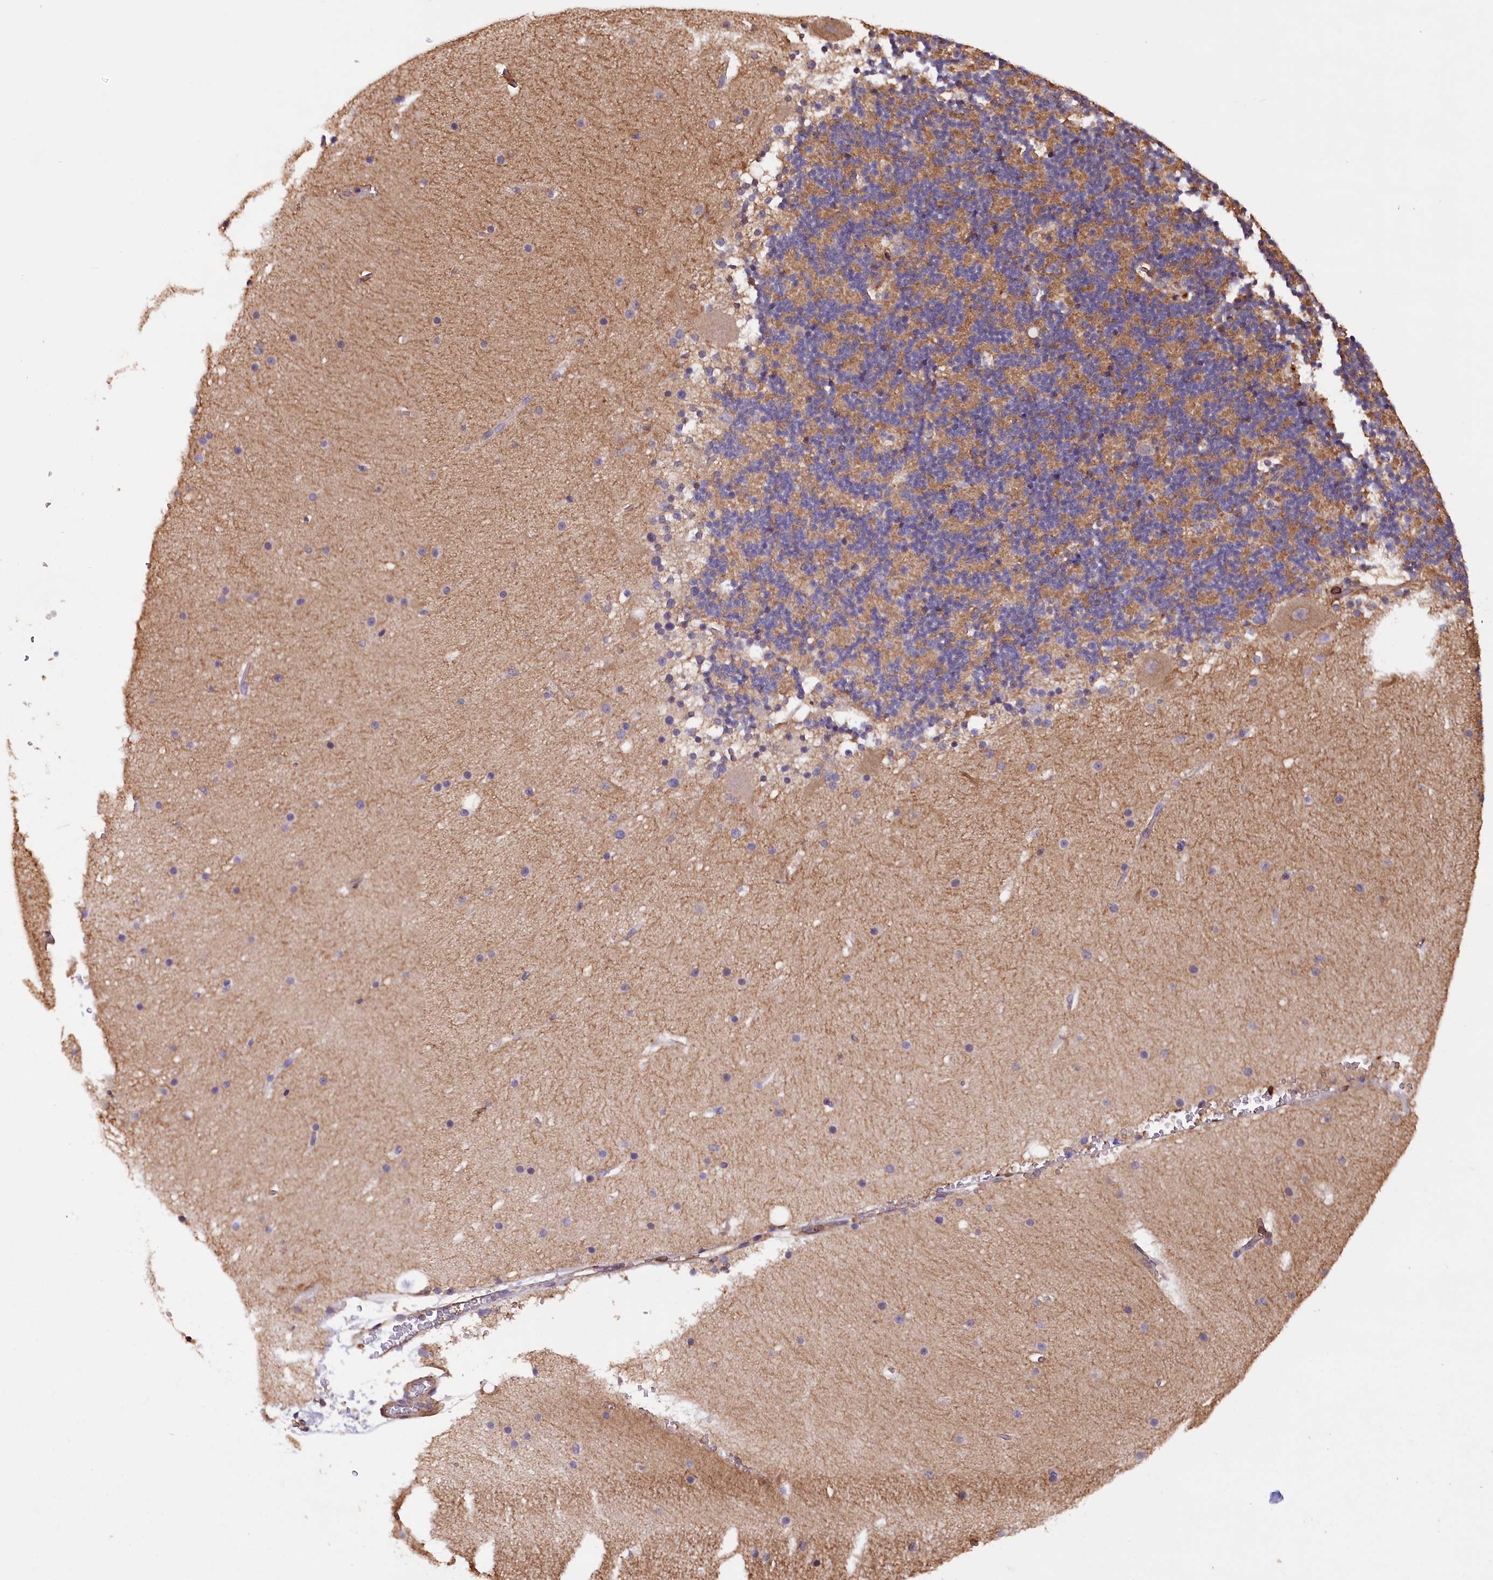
{"staining": {"intensity": "moderate", "quantity": "25%-75%", "location": "cytoplasmic/membranous"}, "tissue": "cerebellum", "cell_type": "Cells in granular layer", "image_type": "normal", "snomed": [{"axis": "morphology", "description": "Normal tissue, NOS"}, {"axis": "topography", "description": "Cerebellum"}], "caption": "Protein expression analysis of unremarkable human cerebellum reveals moderate cytoplasmic/membranous staining in approximately 25%-75% of cells in granular layer. (Stains: DAB (3,3'-diaminobenzidine) in brown, nuclei in blue, Microscopy: brightfield microscopy at high magnification).", "gene": "DPP3", "patient": {"sex": "male", "age": 57}}